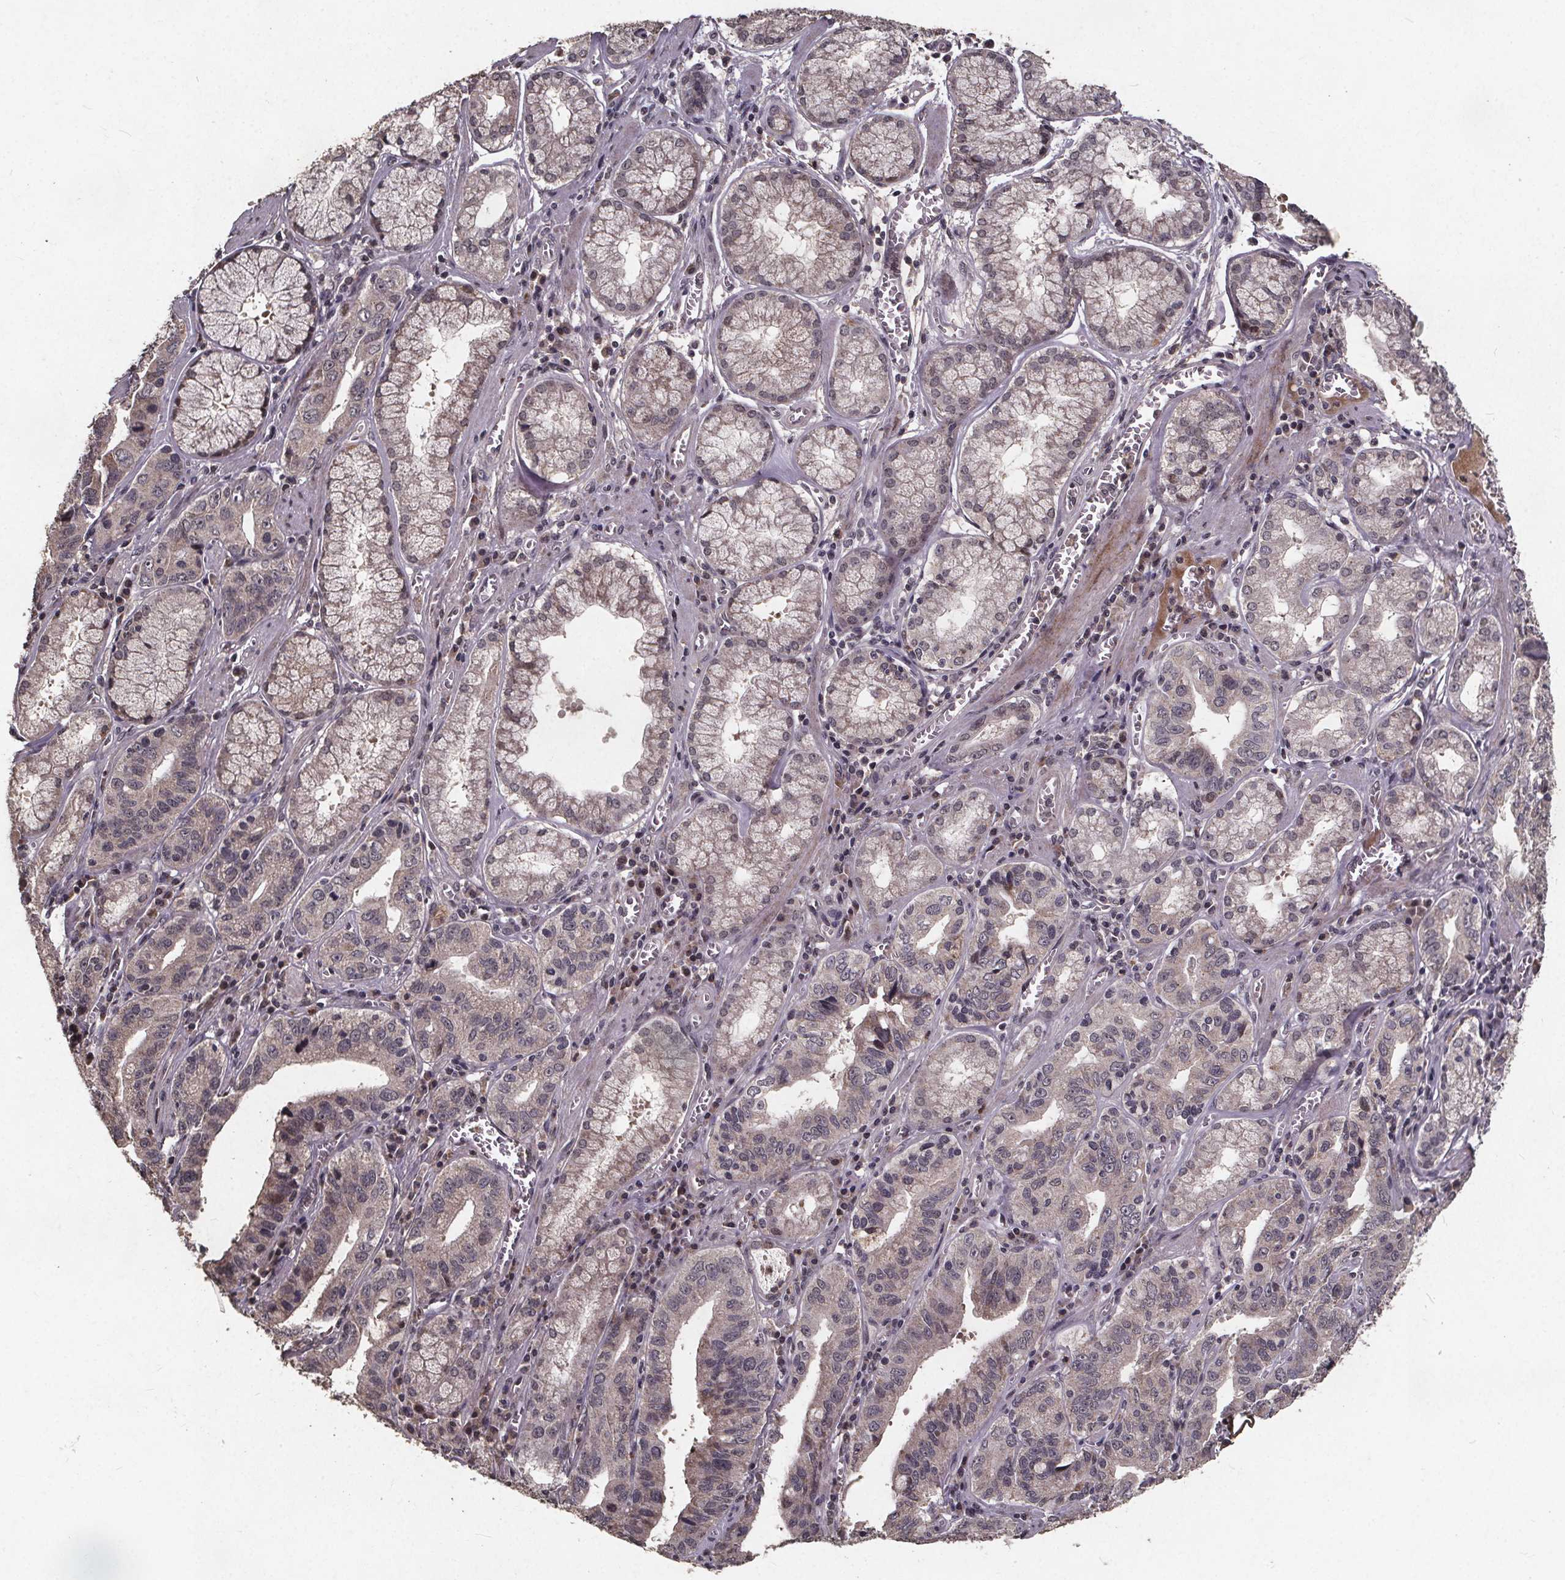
{"staining": {"intensity": "negative", "quantity": "none", "location": "none"}, "tissue": "stomach cancer", "cell_type": "Tumor cells", "image_type": "cancer", "snomed": [{"axis": "morphology", "description": "Adenocarcinoma, NOS"}, {"axis": "topography", "description": "Stomach, lower"}], "caption": "High power microscopy image of an immunohistochemistry image of stomach adenocarcinoma, revealing no significant positivity in tumor cells. The staining is performed using DAB brown chromogen with nuclei counter-stained in using hematoxylin.", "gene": "GPX3", "patient": {"sex": "female", "age": 76}}